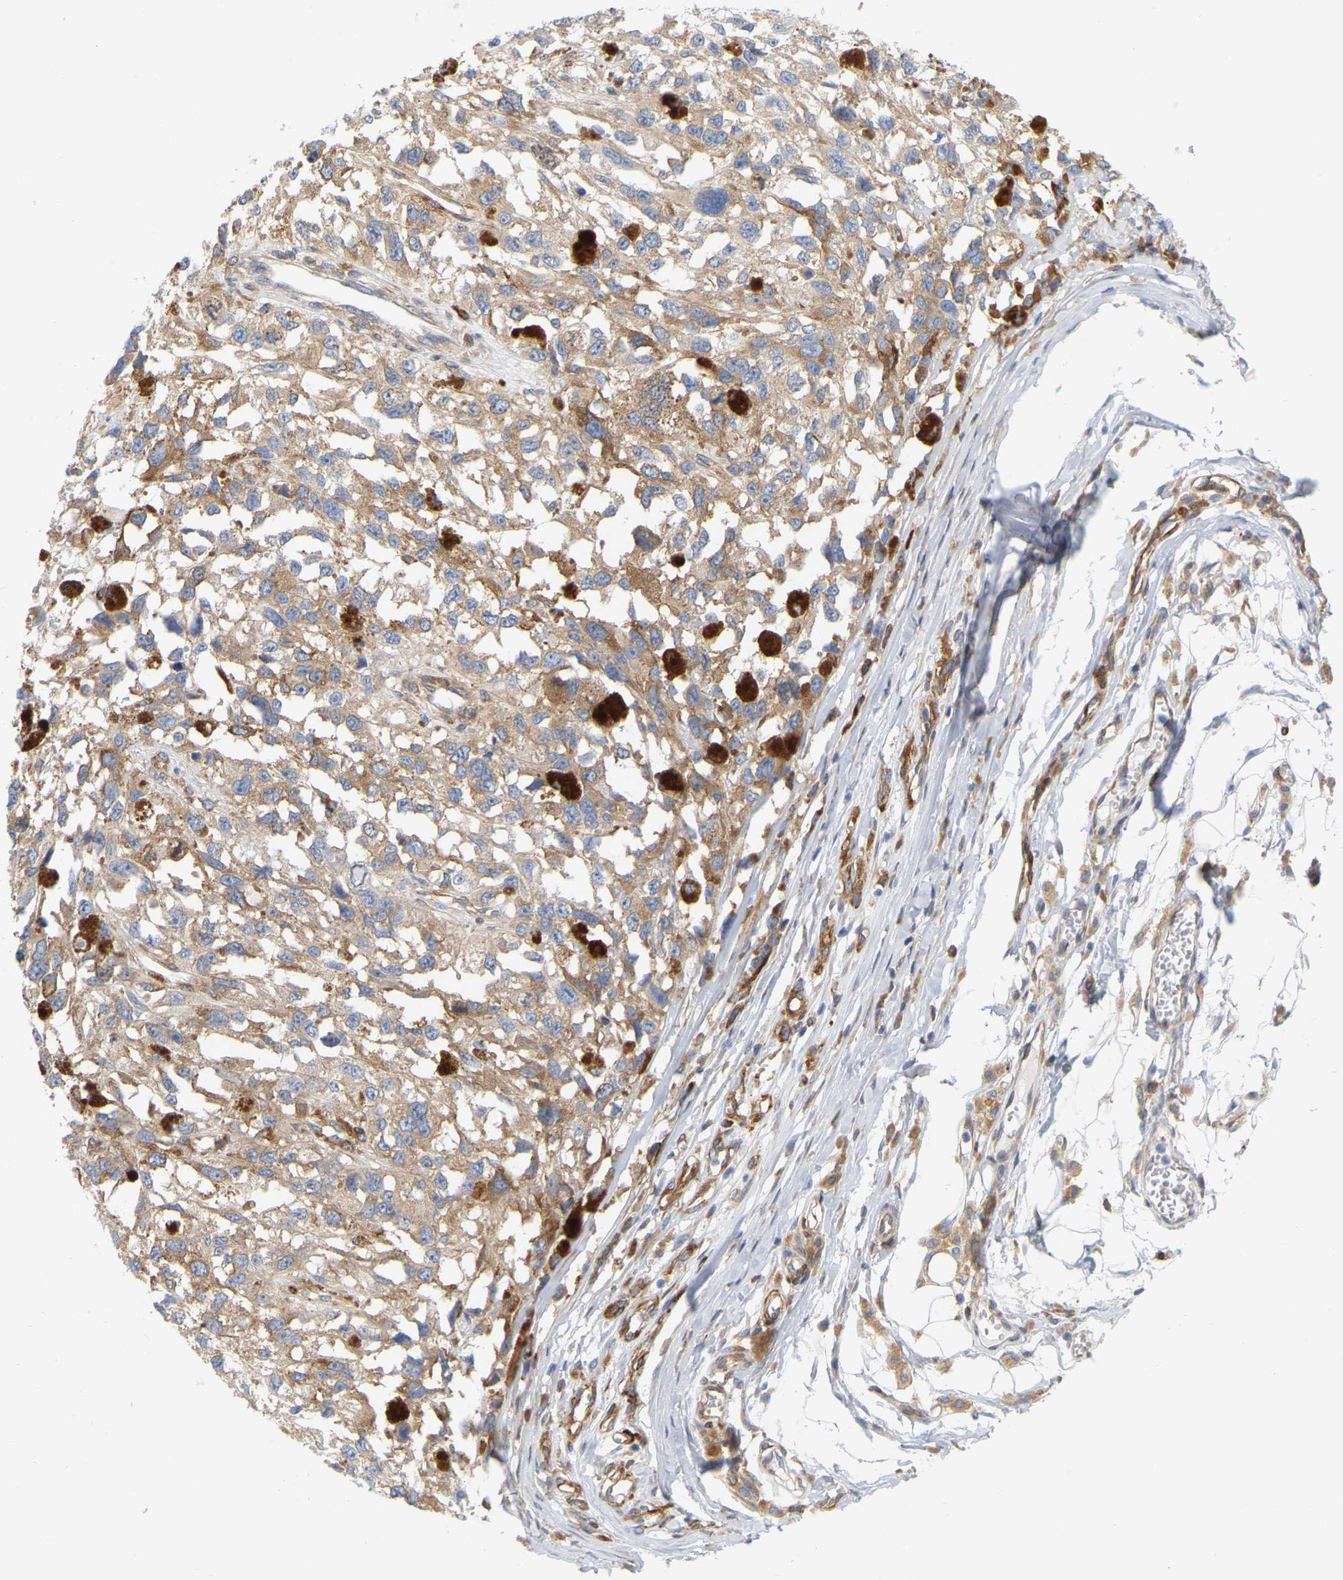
{"staining": {"intensity": "weak", "quantity": ">75%", "location": "cytoplasmic/membranous"}, "tissue": "melanoma", "cell_type": "Tumor cells", "image_type": "cancer", "snomed": [{"axis": "morphology", "description": "Malignant melanoma, Metastatic site"}, {"axis": "topography", "description": "Lymph node"}], "caption": "Immunohistochemical staining of human malignant melanoma (metastatic site) exhibits low levels of weak cytoplasmic/membranous protein staining in about >75% of tumor cells.", "gene": "RAPH1", "patient": {"sex": "male", "age": 59}}